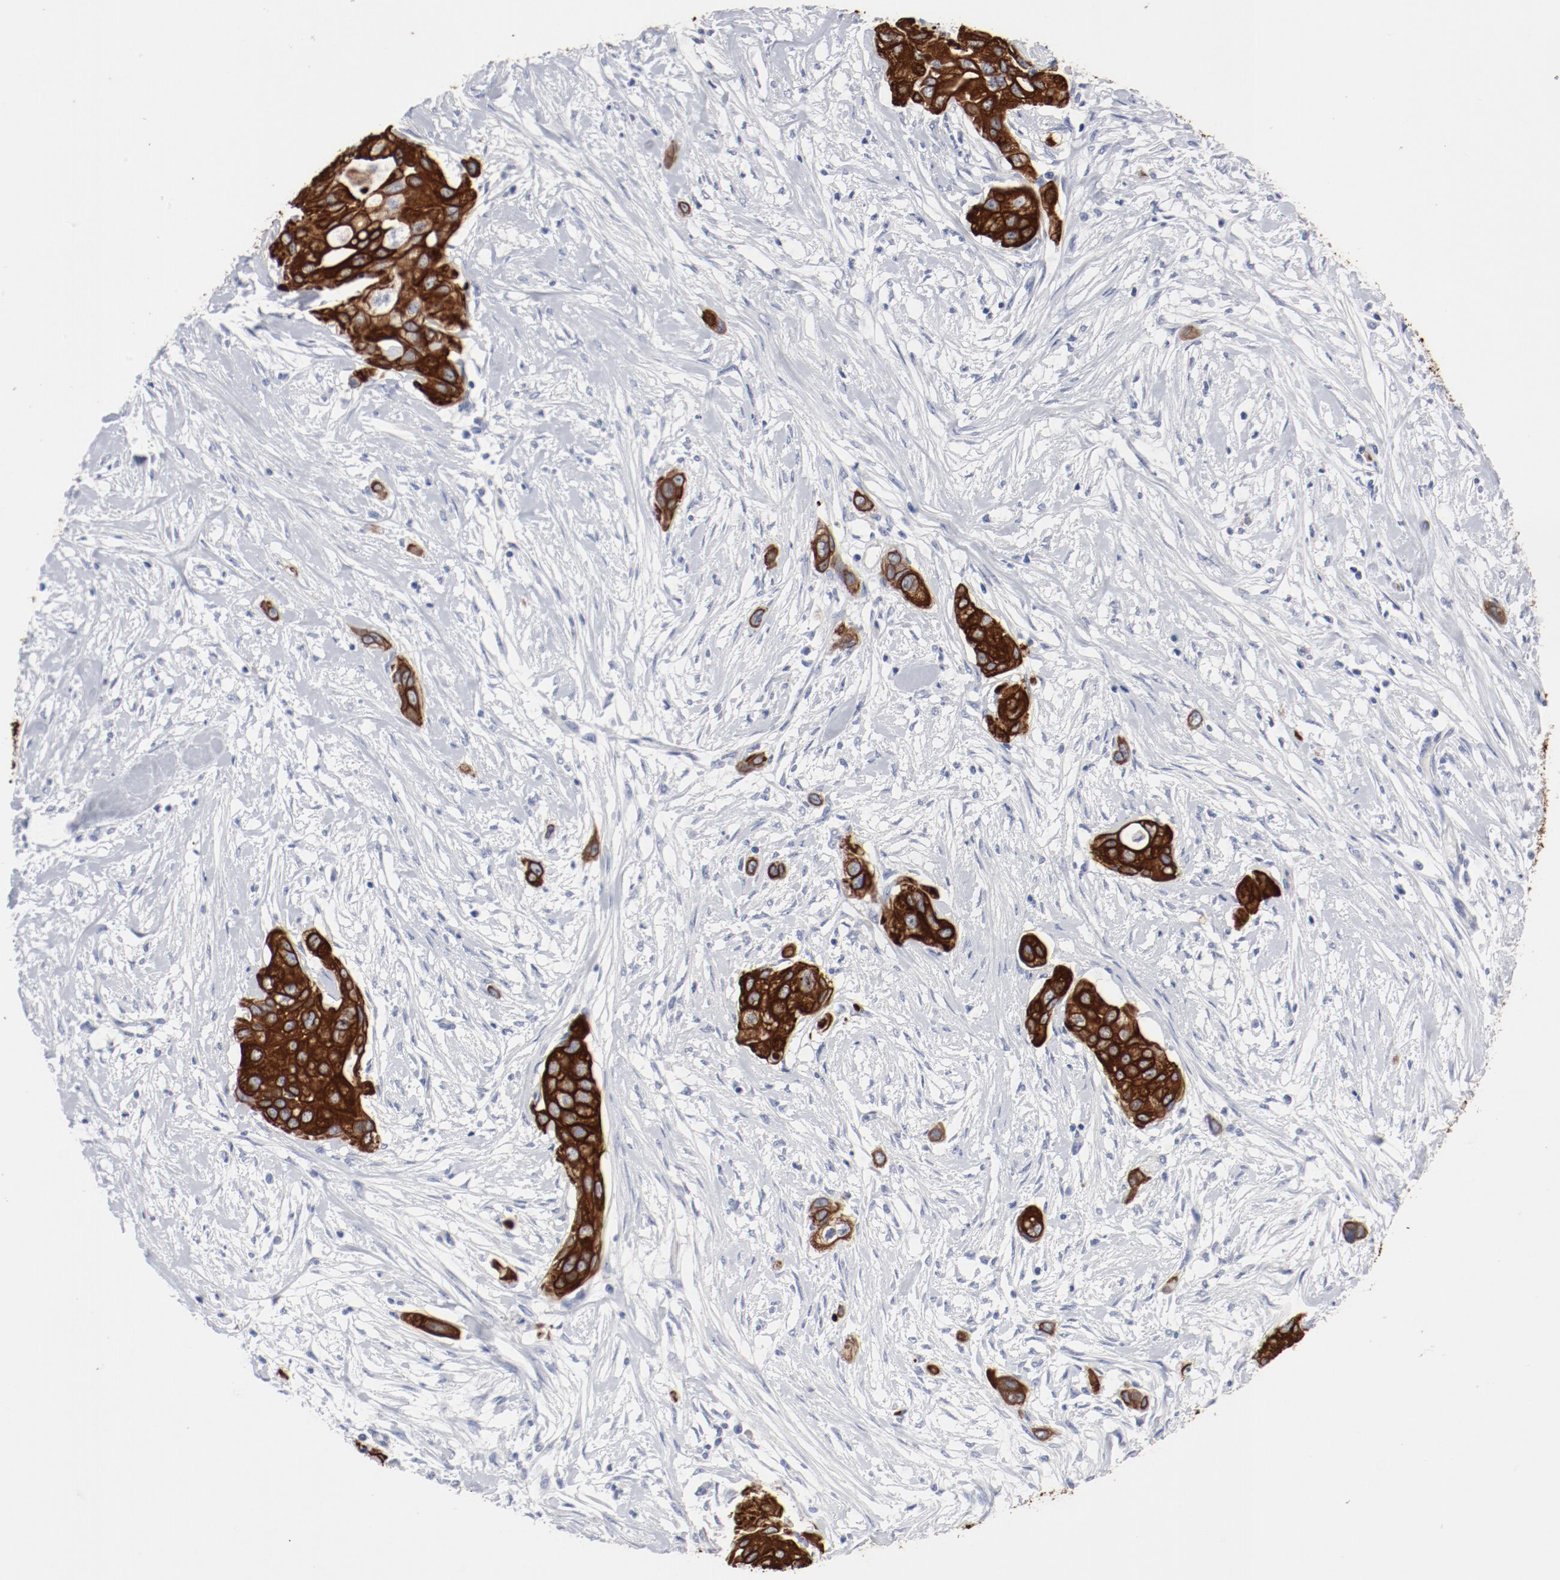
{"staining": {"intensity": "strong", "quantity": ">75%", "location": "cytoplasmic/membranous"}, "tissue": "pancreatic cancer", "cell_type": "Tumor cells", "image_type": "cancer", "snomed": [{"axis": "morphology", "description": "Adenocarcinoma, NOS"}, {"axis": "topography", "description": "Pancreas"}], "caption": "Immunohistochemistry (IHC) of human adenocarcinoma (pancreatic) shows high levels of strong cytoplasmic/membranous staining in approximately >75% of tumor cells.", "gene": "TSPAN6", "patient": {"sex": "female", "age": 60}}